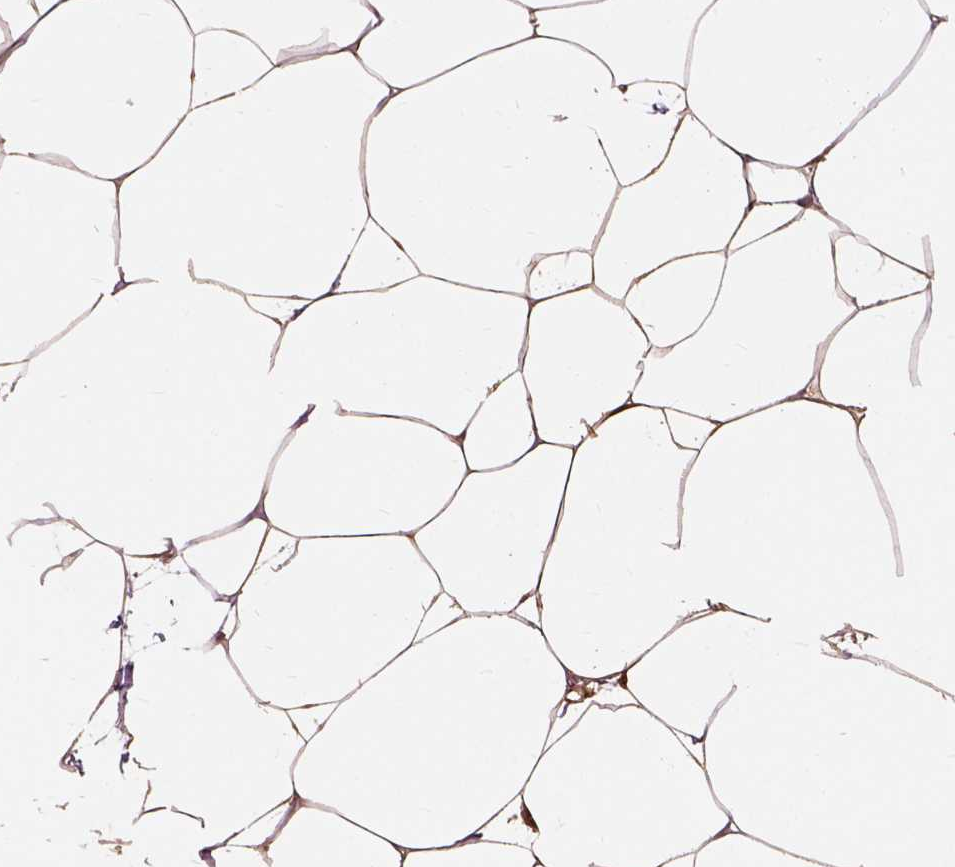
{"staining": {"intensity": "moderate", "quantity": ">75%", "location": "cytoplasmic/membranous"}, "tissue": "breast", "cell_type": "Adipocytes", "image_type": "normal", "snomed": [{"axis": "morphology", "description": "Normal tissue, NOS"}, {"axis": "topography", "description": "Breast"}], "caption": "Approximately >75% of adipocytes in unremarkable breast show moderate cytoplasmic/membranous protein positivity as visualized by brown immunohistochemical staining.", "gene": "GPI", "patient": {"sex": "female", "age": 32}}